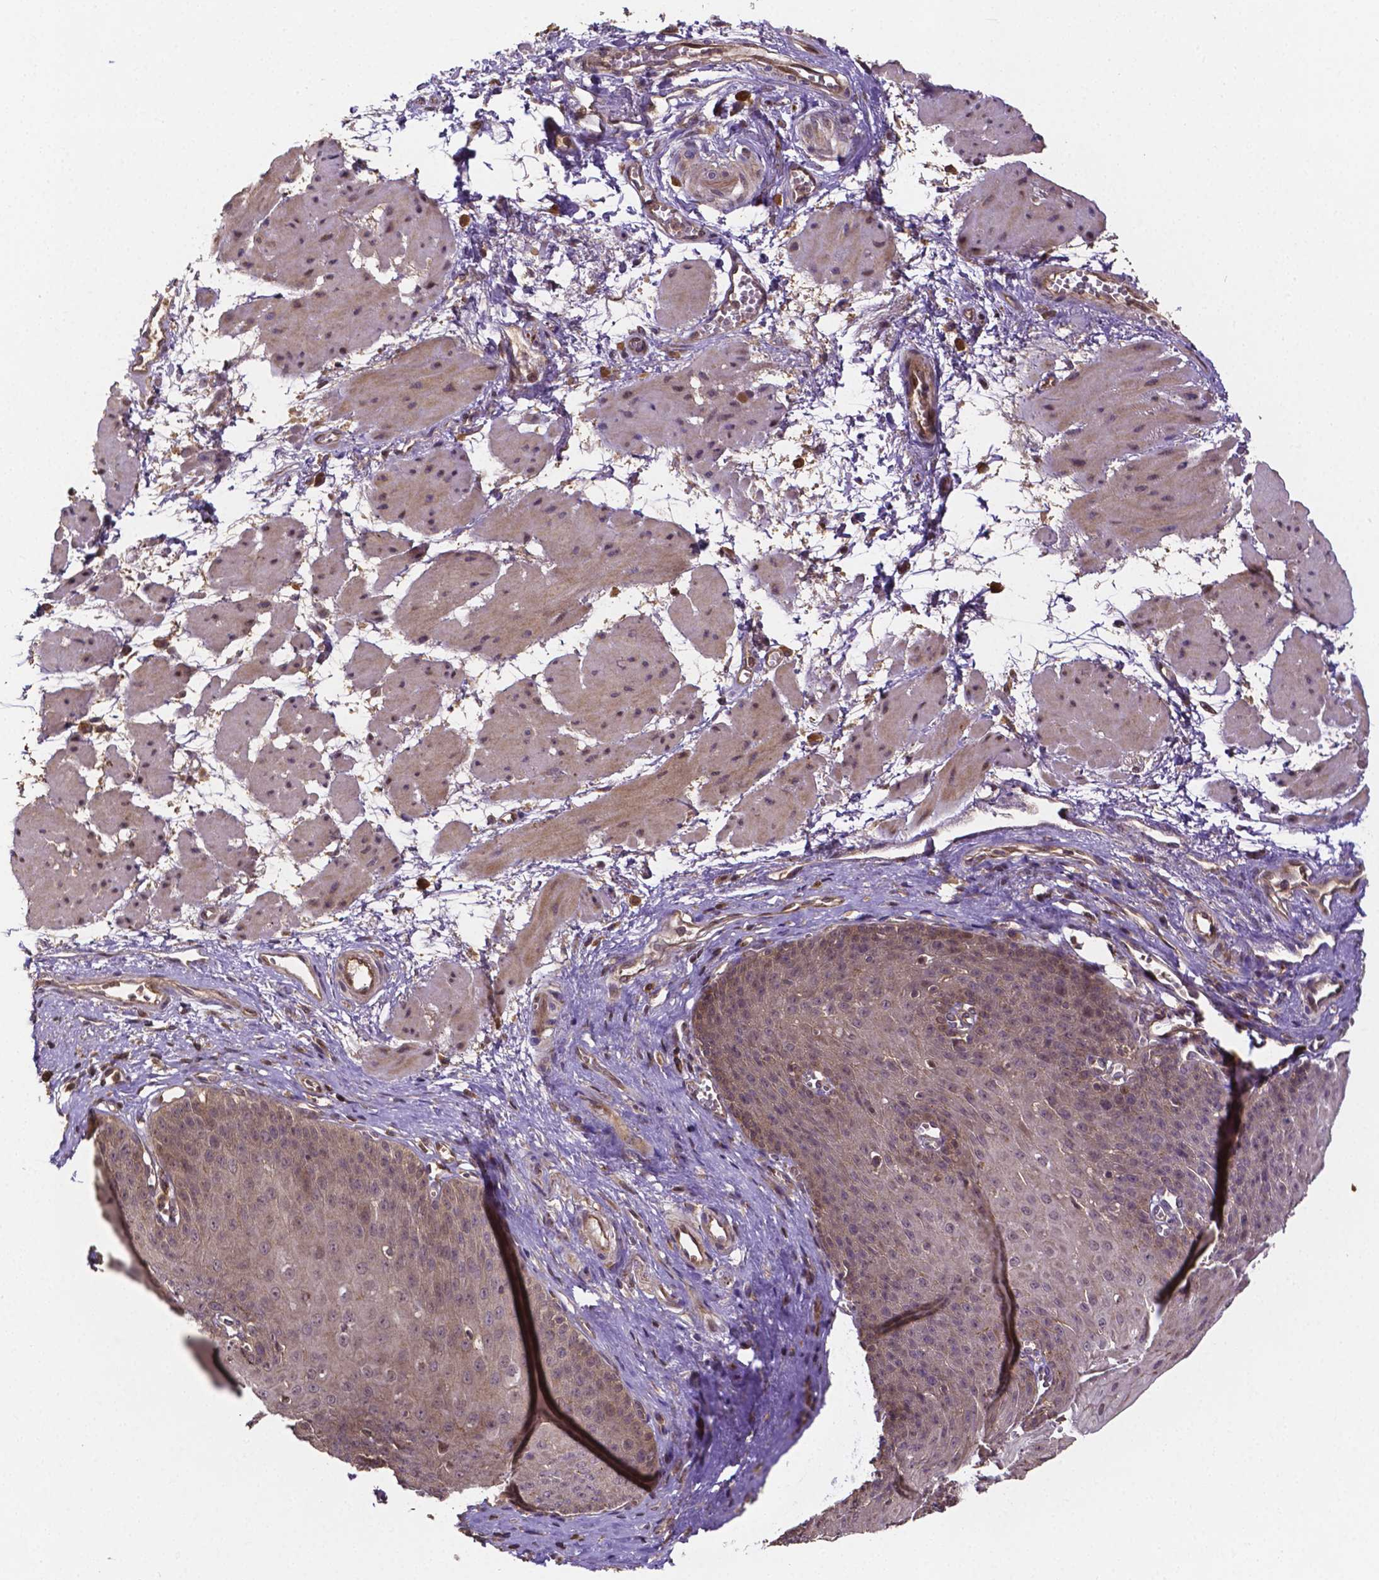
{"staining": {"intensity": "weak", "quantity": "25%-75%", "location": "cytoplasmic/membranous,nuclear"}, "tissue": "esophagus", "cell_type": "Squamous epithelial cells", "image_type": "normal", "snomed": [{"axis": "morphology", "description": "Normal tissue, NOS"}, {"axis": "topography", "description": "Esophagus"}], "caption": "This photomicrograph shows immunohistochemistry staining of unremarkable esophagus, with low weak cytoplasmic/membranous,nuclear expression in approximately 25%-75% of squamous epithelial cells.", "gene": "RNF123", "patient": {"sex": "male", "age": 71}}